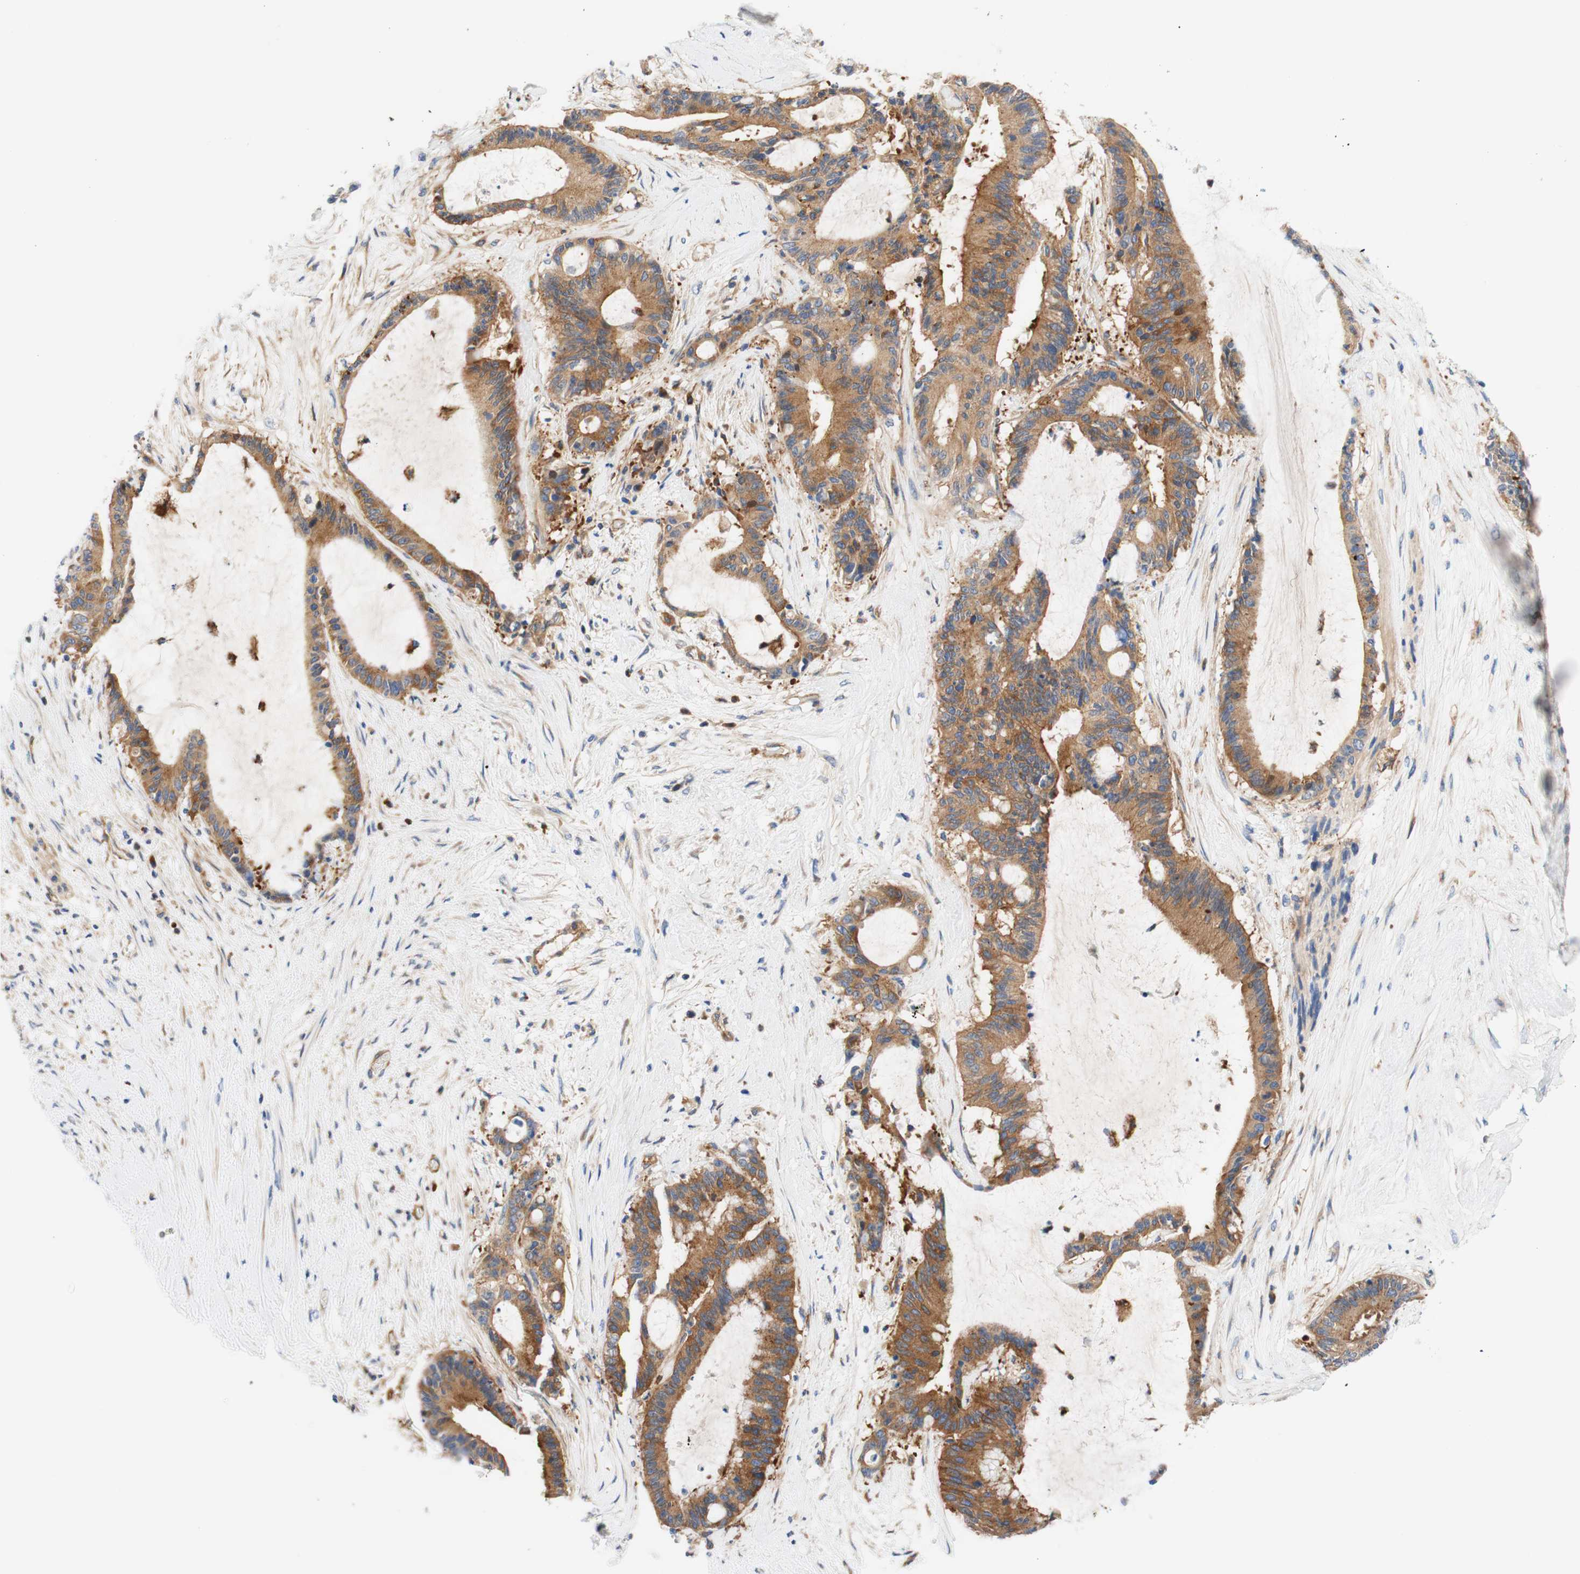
{"staining": {"intensity": "moderate", "quantity": ">75%", "location": "cytoplasmic/membranous"}, "tissue": "liver cancer", "cell_type": "Tumor cells", "image_type": "cancer", "snomed": [{"axis": "morphology", "description": "Cholangiocarcinoma"}, {"axis": "topography", "description": "Liver"}], "caption": "Protein expression by immunohistochemistry demonstrates moderate cytoplasmic/membranous positivity in about >75% of tumor cells in liver cancer. (Stains: DAB in brown, nuclei in blue, Microscopy: brightfield microscopy at high magnification).", "gene": "STOM", "patient": {"sex": "female", "age": 73}}